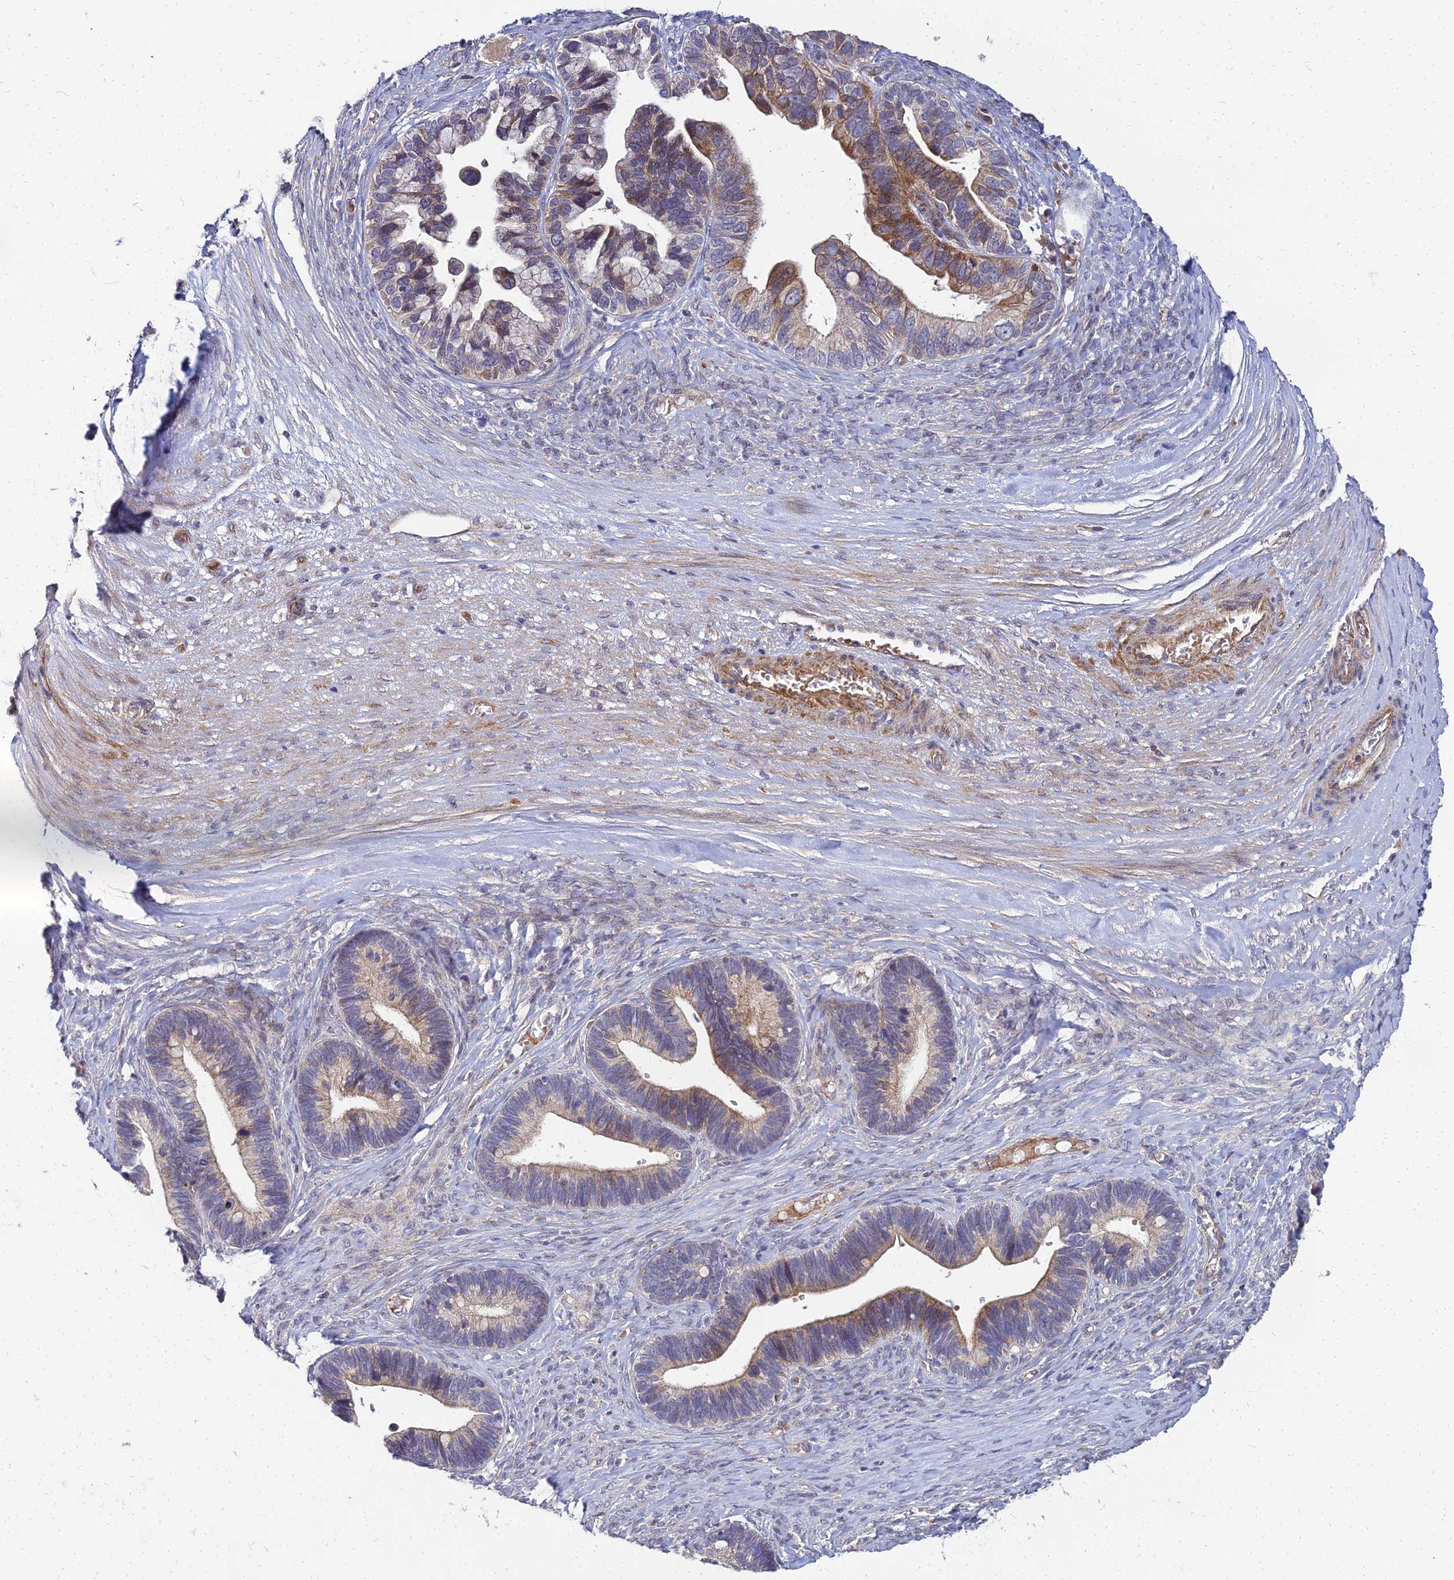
{"staining": {"intensity": "moderate", "quantity": ">75%", "location": "cytoplasmic/membranous"}, "tissue": "ovarian cancer", "cell_type": "Tumor cells", "image_type": "cancer", "snomed": [{"axis": "morphology", "description": "Cystadenocarcinoma, serous, NOS"}, {"axis": "topography", "description": "Ovary"}], "caption": "This micrograph displays ovarian cancer stained with immunohistochemistry to label a protein in brown. The cytoplasmic/membranous of tumor cells show moderate positivity for the protein. Nuclei are counter-stained blue.", "gene": "NPY", "patient": {"sex": "female", "age": 56}}